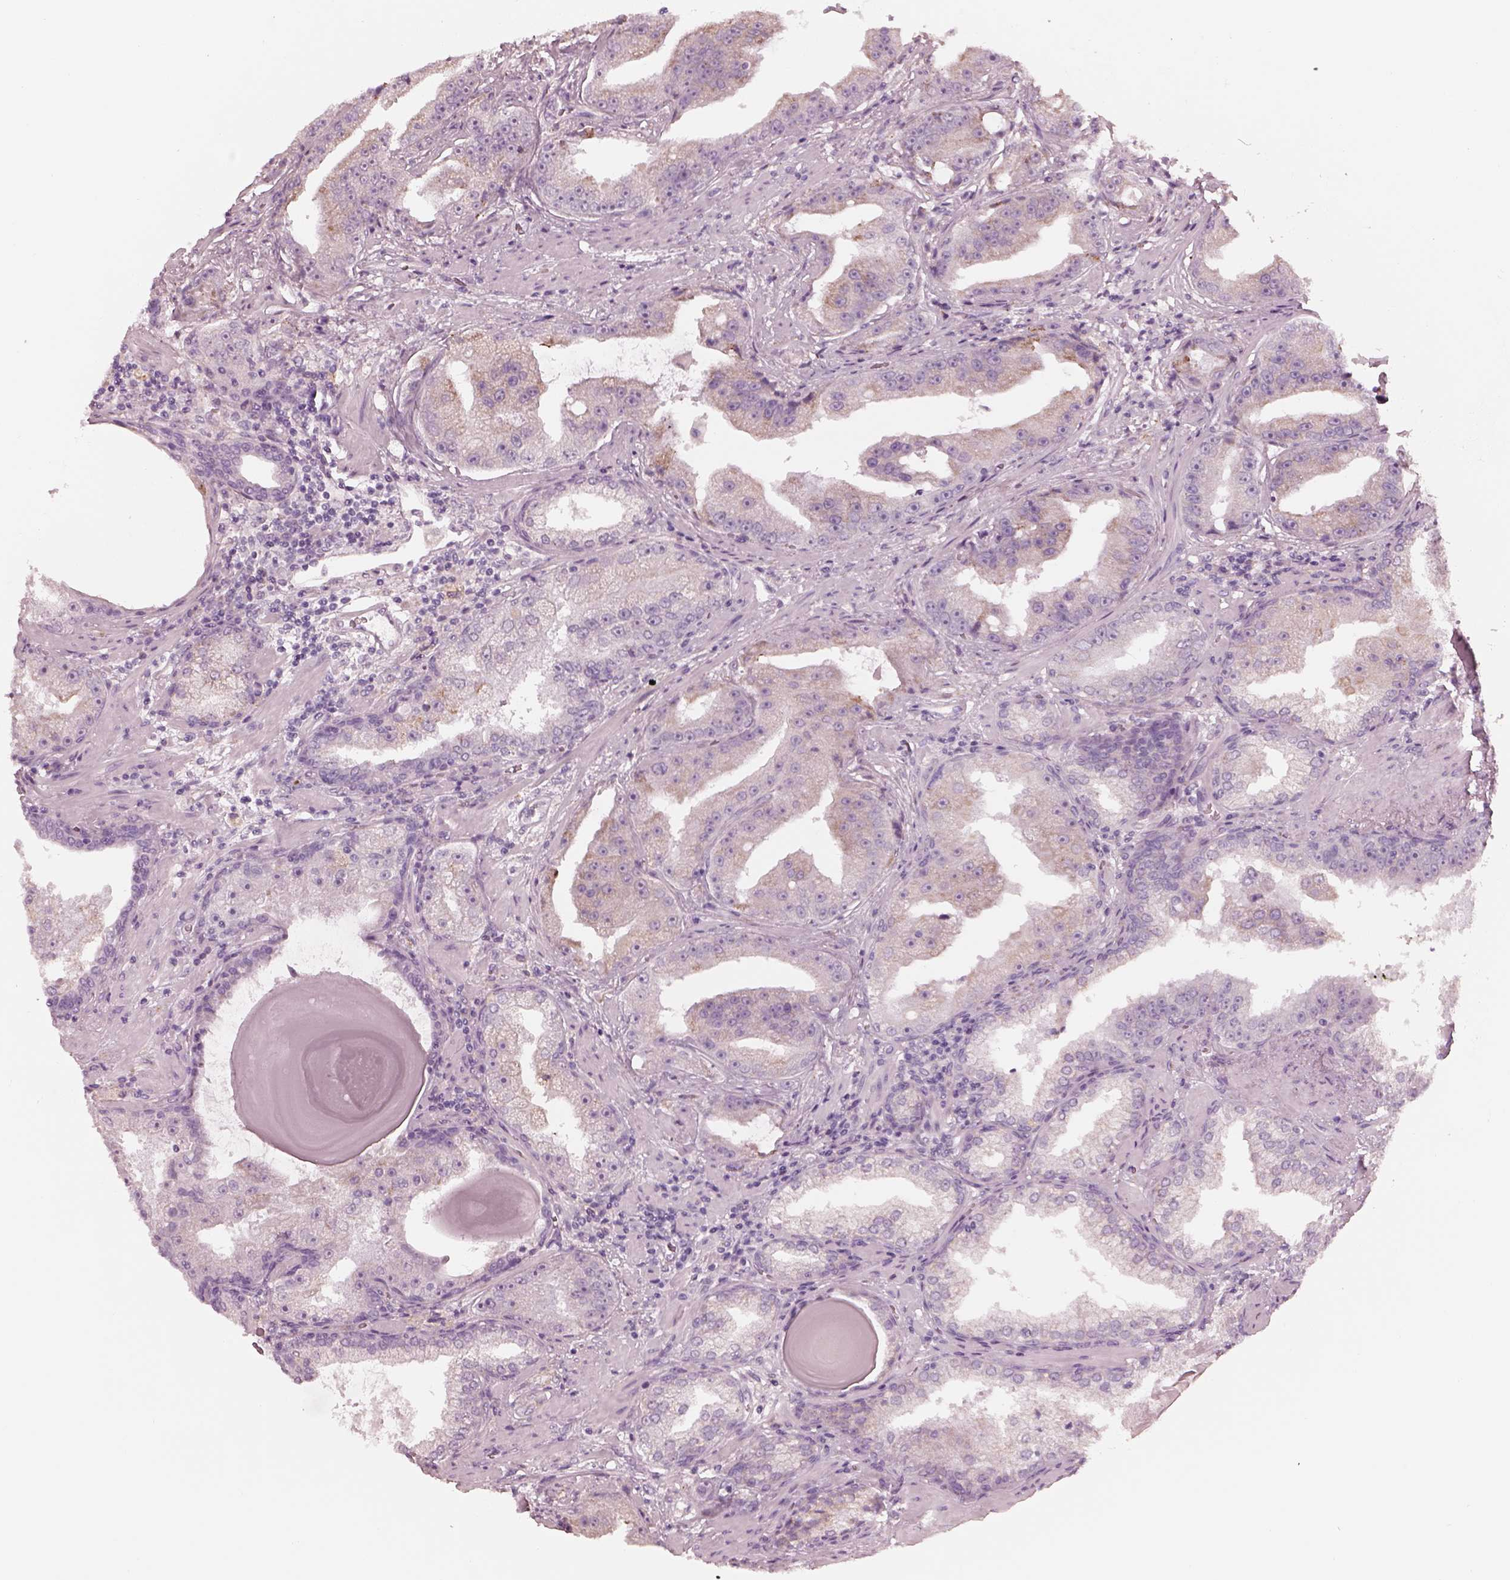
{"staining": {"intensity": "negative", "quantity": "none", "location": "none"}, "tissue": "prostate cancer", "cell_type": "Tumor cells", "image_type": "cancer", "snomed": [{"axis": "morphology", "description": "Adenocarcinoma, Low grade"}, {"axis": "topography", "description": "Prostate"}], "caption": "A histopathology image of prostate cancer (adenocarcinoma (low-grade)) stained for a protein exhibits no brown staining in tumor cells.", "gene": "CADM2", "patient": {"sex": "male", "age": 62}}